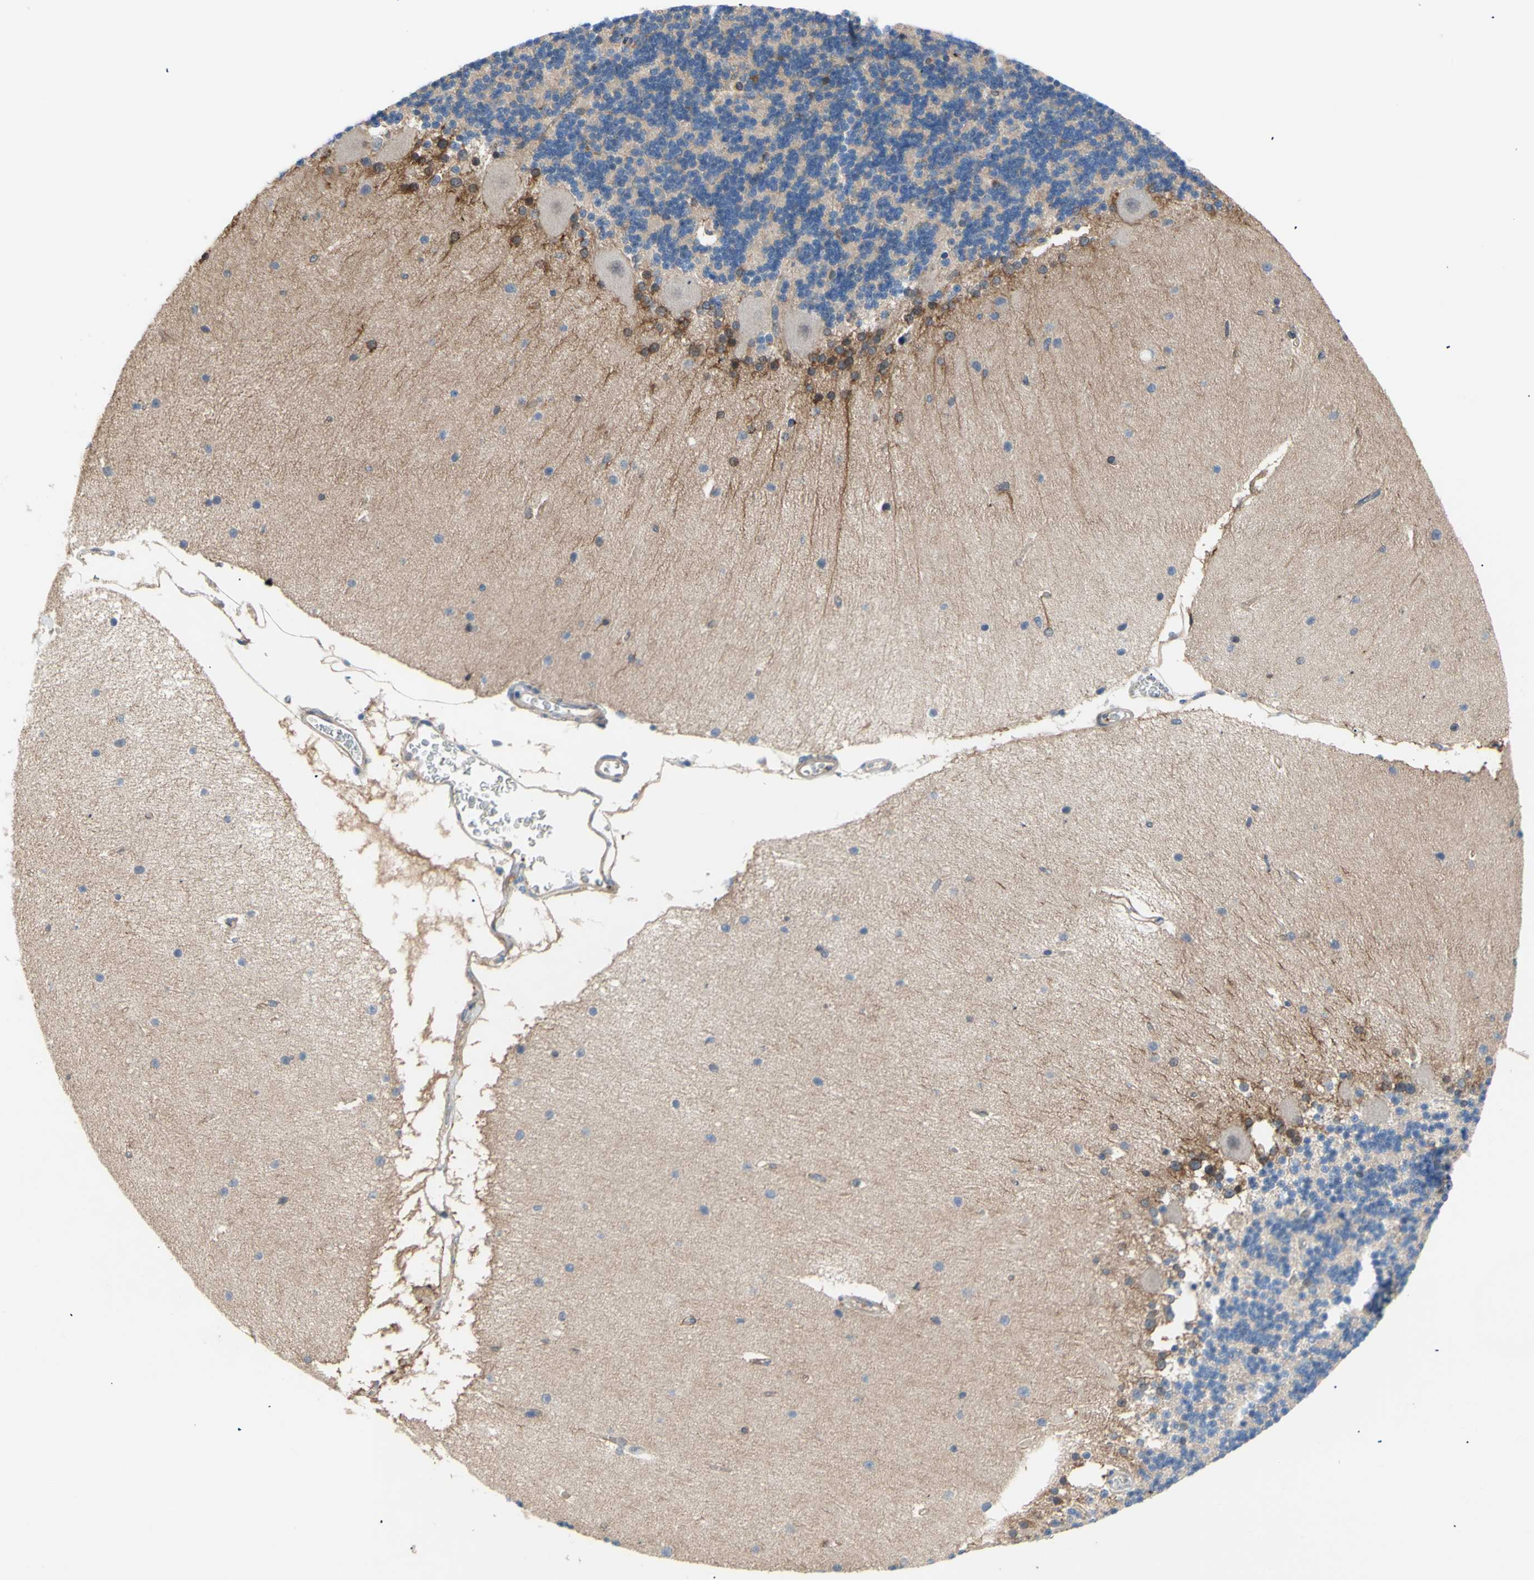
{"staining": {"intensity": "moderate", "quantity": "<25%", "location": "cytoplasmic/membranous"}, "tissue": "cerebellum", "cell_type": "Cells in granular layer", "image_type": "normal", "snomed": [{"axis": "morphology", "description": "Normal tissue, NOS"}, {"axis": "topography", "description": "Cerebellum"}], "caption": "This image exhibits immunohistochemistry (IHC) staining of benign cerebellum, with low moderate cytoplasmic/membranous positivity in approximately <25% of cells in granular layer.", "gene": "DYNLRB1", "patient": {"sex": "female", "age": 54}}